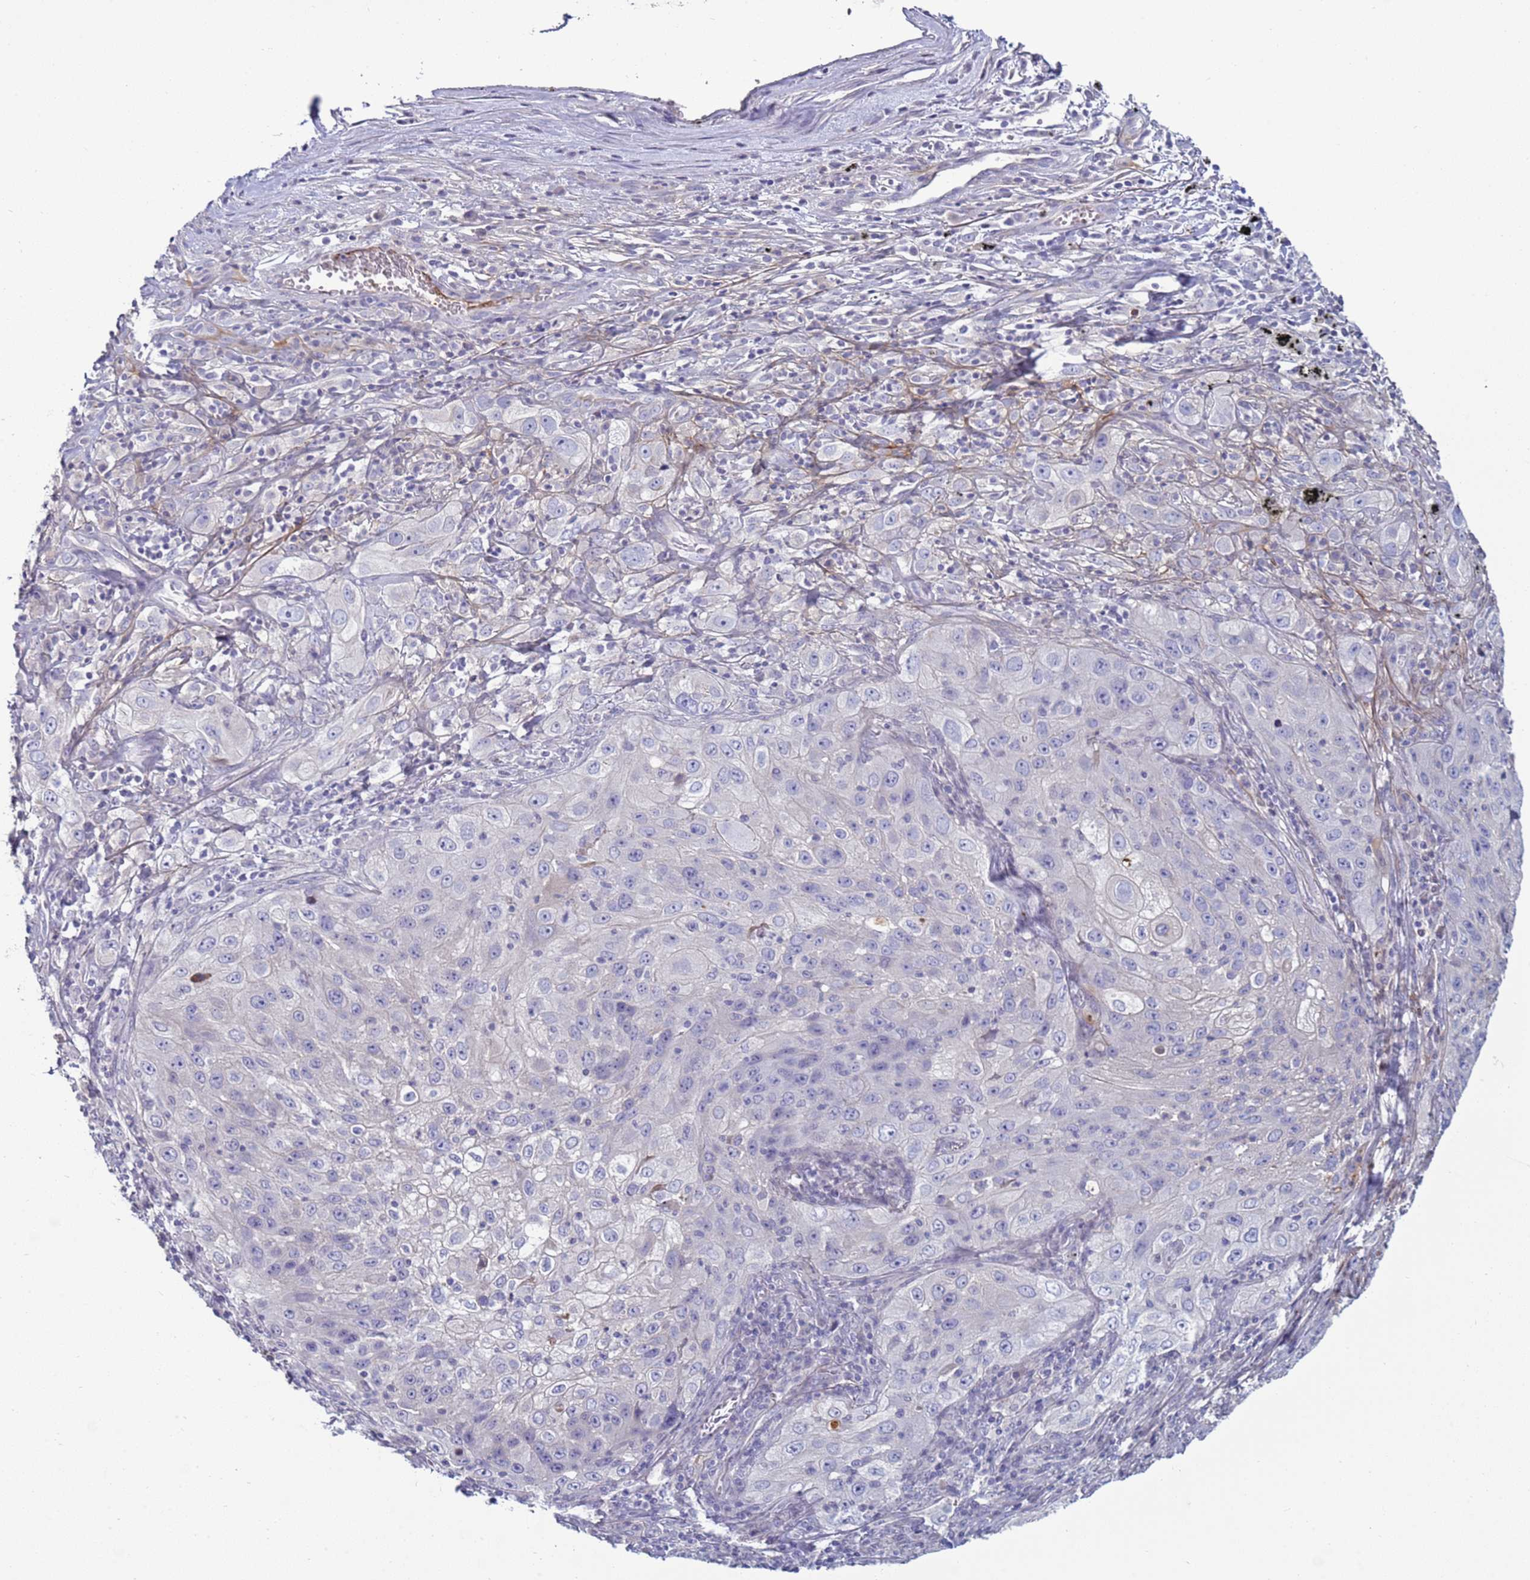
{"staining": {"intensity": "negative", "quantity": "none", "location": "none"}, "tissue": "lung cancer", "cell_type": "Tumor cells", "image_type": "cancer", "snomed": [{"axis": "morphology", "description": "Squamous cell carcinoma, NOS"}, {"axis": "topography", "description": "Lung"}], "caption": "An immunohistochemistry (IHC) micrograph of squamous cell carcinoma (lung) is shown. There is no staining in tumor cells of squamous cell carcinoma (lung). The staining is performed using DAB (3,3'-diaminobenzidine) brown chromogen with nuclei counter-stained in using hematoxylin.", "gene": "TRIM51", "patient": {"sex": "female", "age": 69}}